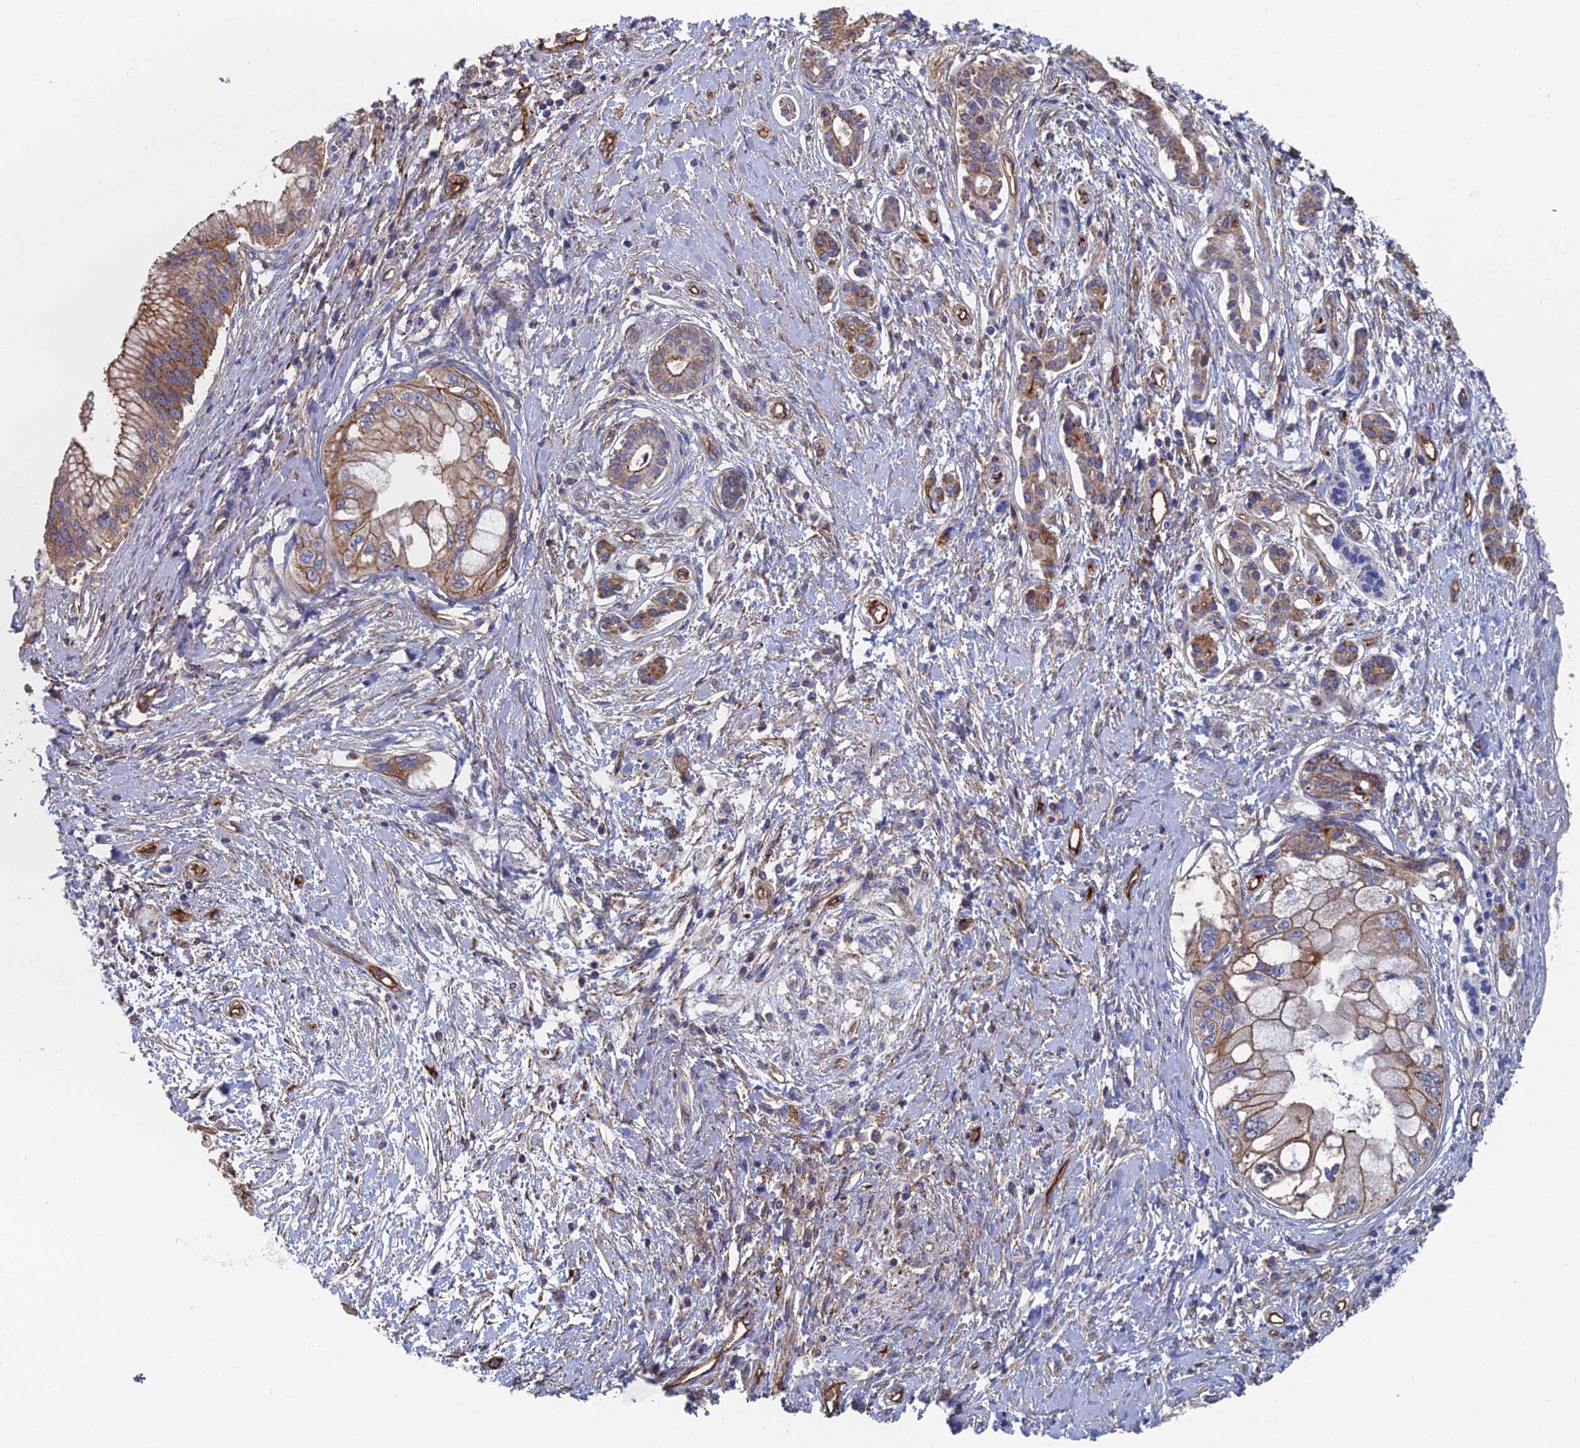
{"staining": {"intensity": "moderate", "quantity": ">75%", "location": "cytoplasmic/membranous"}, "tissue": "pancreatic cancer", "cell_type": "Tumor cells", "image_type": "cancer", "snomed": [{"axis": "morphology", "description": "Adenocarcinoma, NOS"}, {"axis": "topography", "description": "Pancreas"}], "caption": "The histopathology image shows immunohistochemical staining of pancreatic cancer. There is moderate cytoplasmic/membranous expression is identified in about >75% of tumor cells.", "gene": "SNX11", "patient": {"sex": "male", "age": 46}}